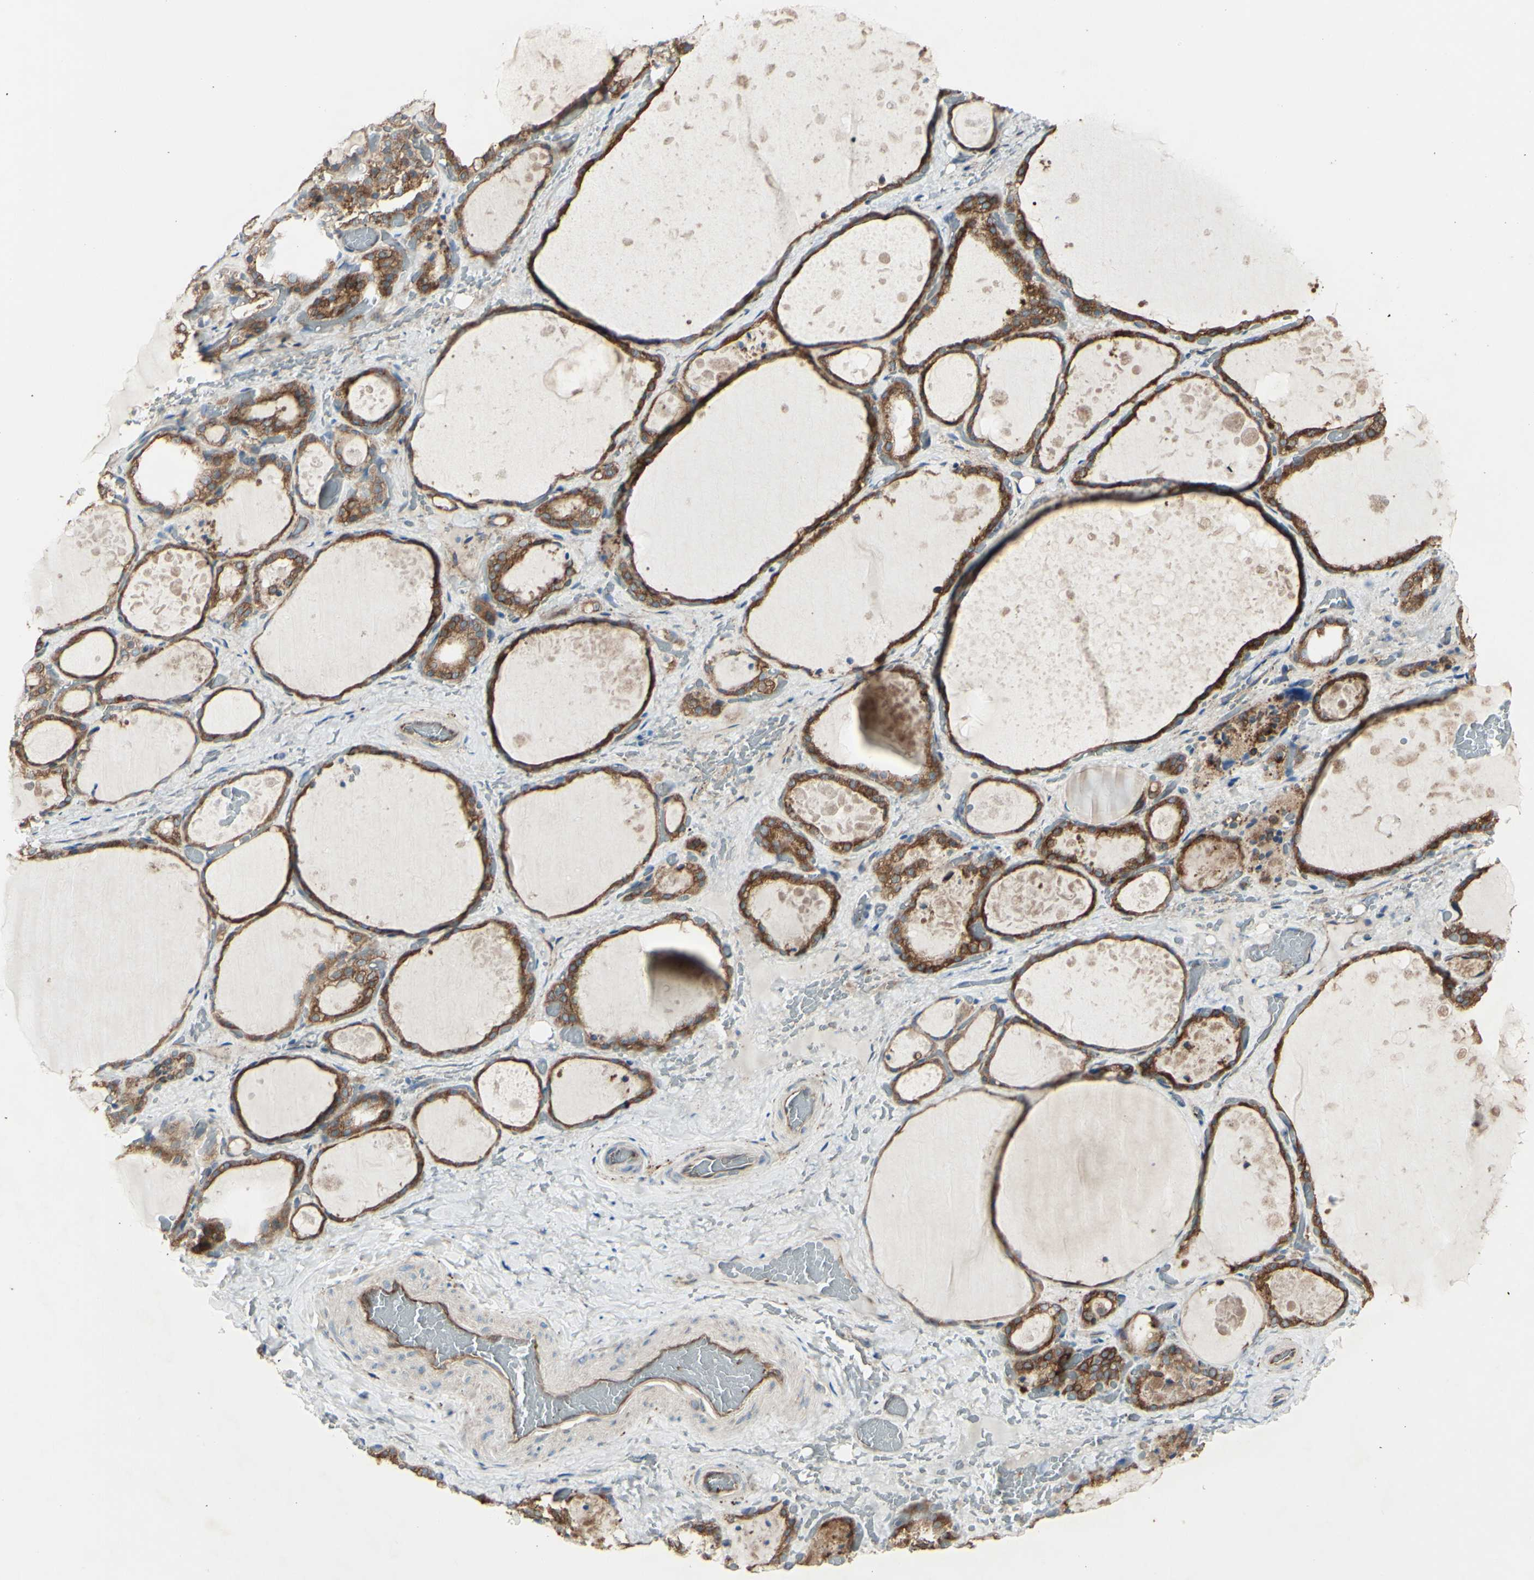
{"staining": {"intensity": "strong", "quantity": ">75%", "location": "cytoplasmic/membranous"}, "tissue": "thyroid gland", "cell_type": "Glandular cells", "image_type": "normal", "snomed": [{"axis": "morphology", "description": "Normal tissue, NOS"}, {"axis": "topography", "description": "Thyroid gland"}], "caption": "Unremarkable thyroid gland exhibits strong cytoplasmic/membranous positivity in about >75% of glandular cells, visualized by immunohistochemistry.", "gene": "IGSF9B", "patient": {"sex": "male", "age": 61}}